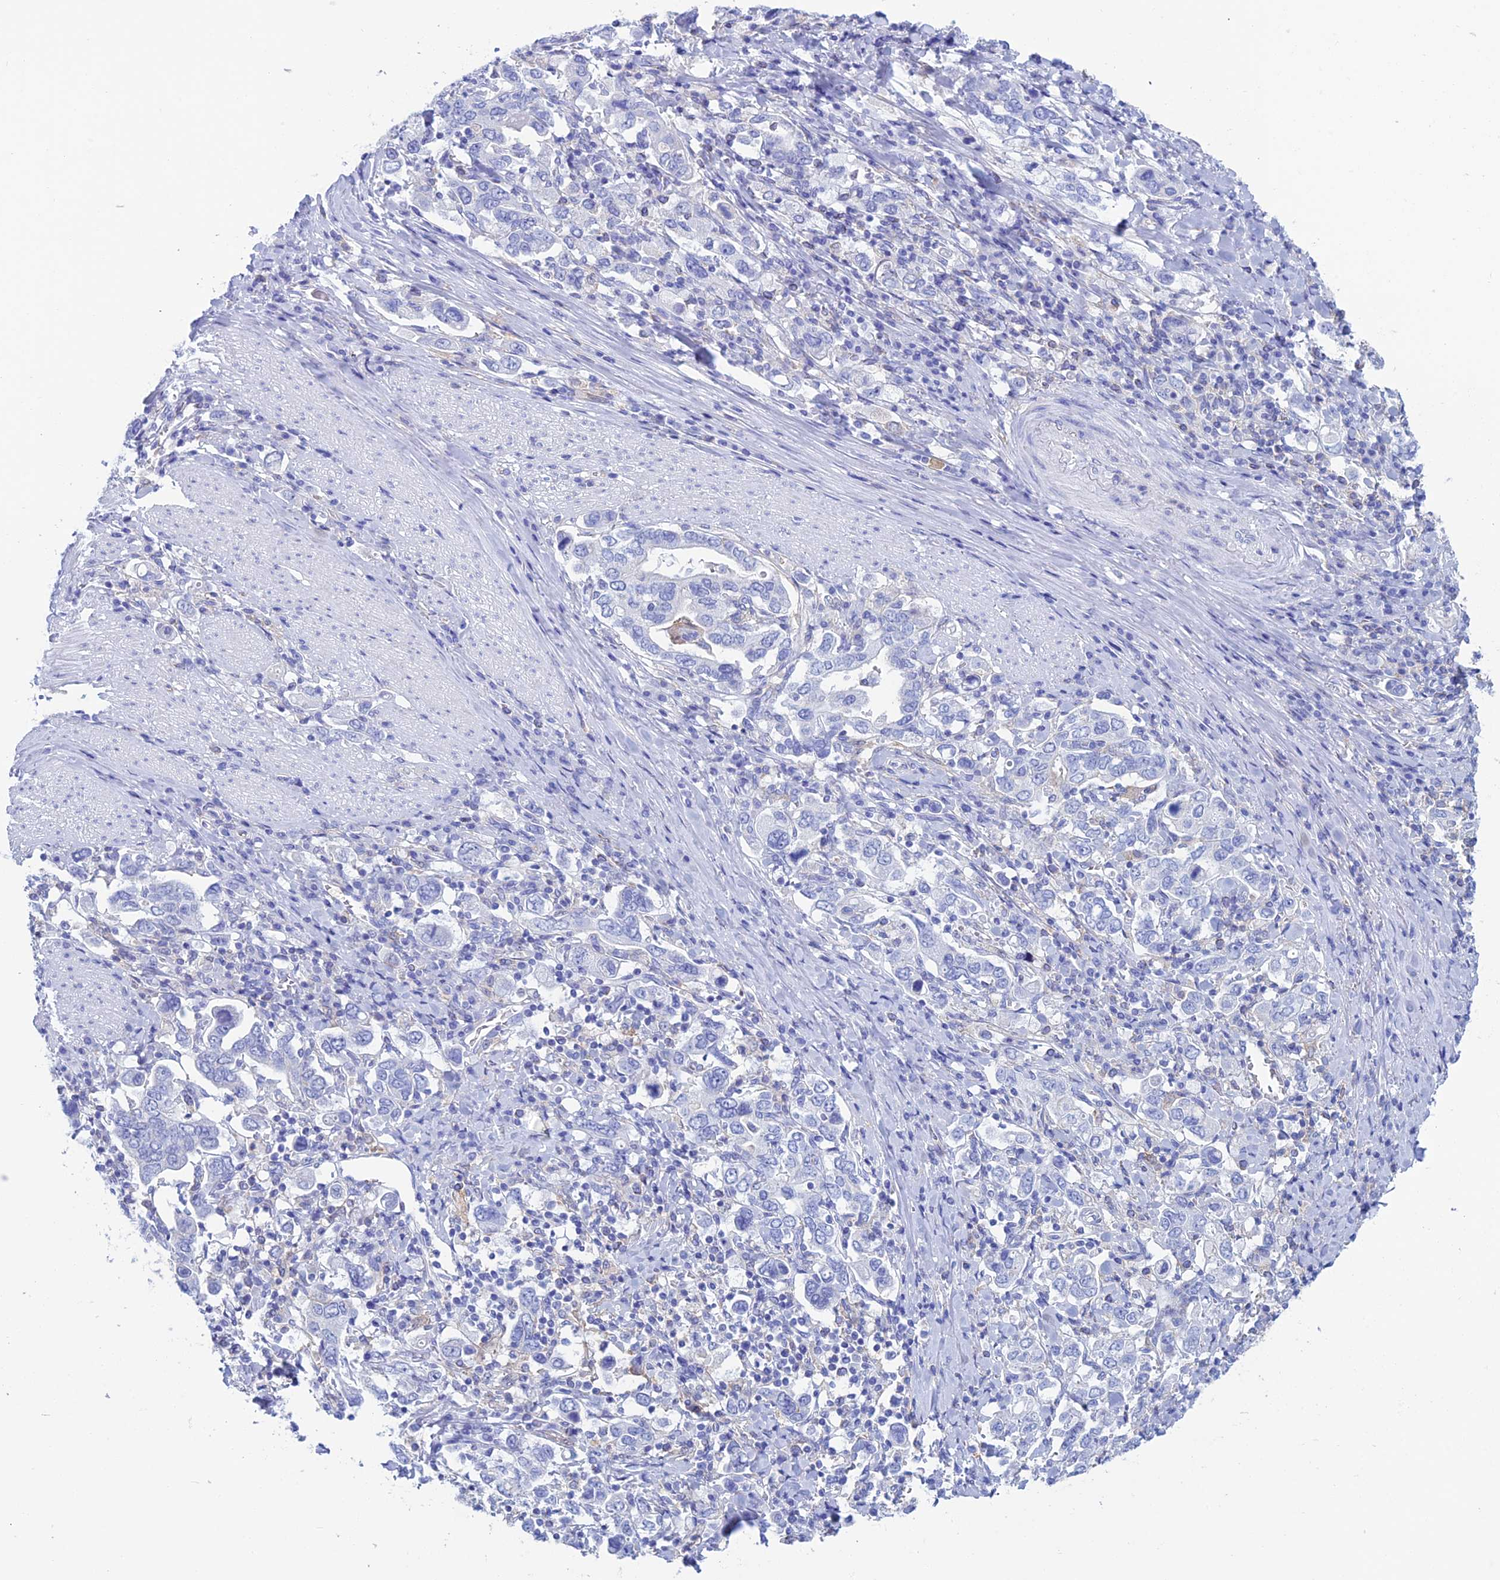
{"staining": {"intensity": "negative", "quantity": "none", "location": "none"}, "tissue": "stomach cancer", "cell_type": "Tumor cells", "image_type": "cancer", "snomed": [{"axis": "morphology", "description": "Adenocarcinoma, NOS"}, {"axis": "topography", "description": "Stomach, upper"}], "caption": "DAB (3,3'-diaminobenzidine) immunohistochemical staining of human stomach cancer exhibits no significant staining in tumor cells.", "gene": "KCNK17", "patient": {"sex": "male", "age": 62}}